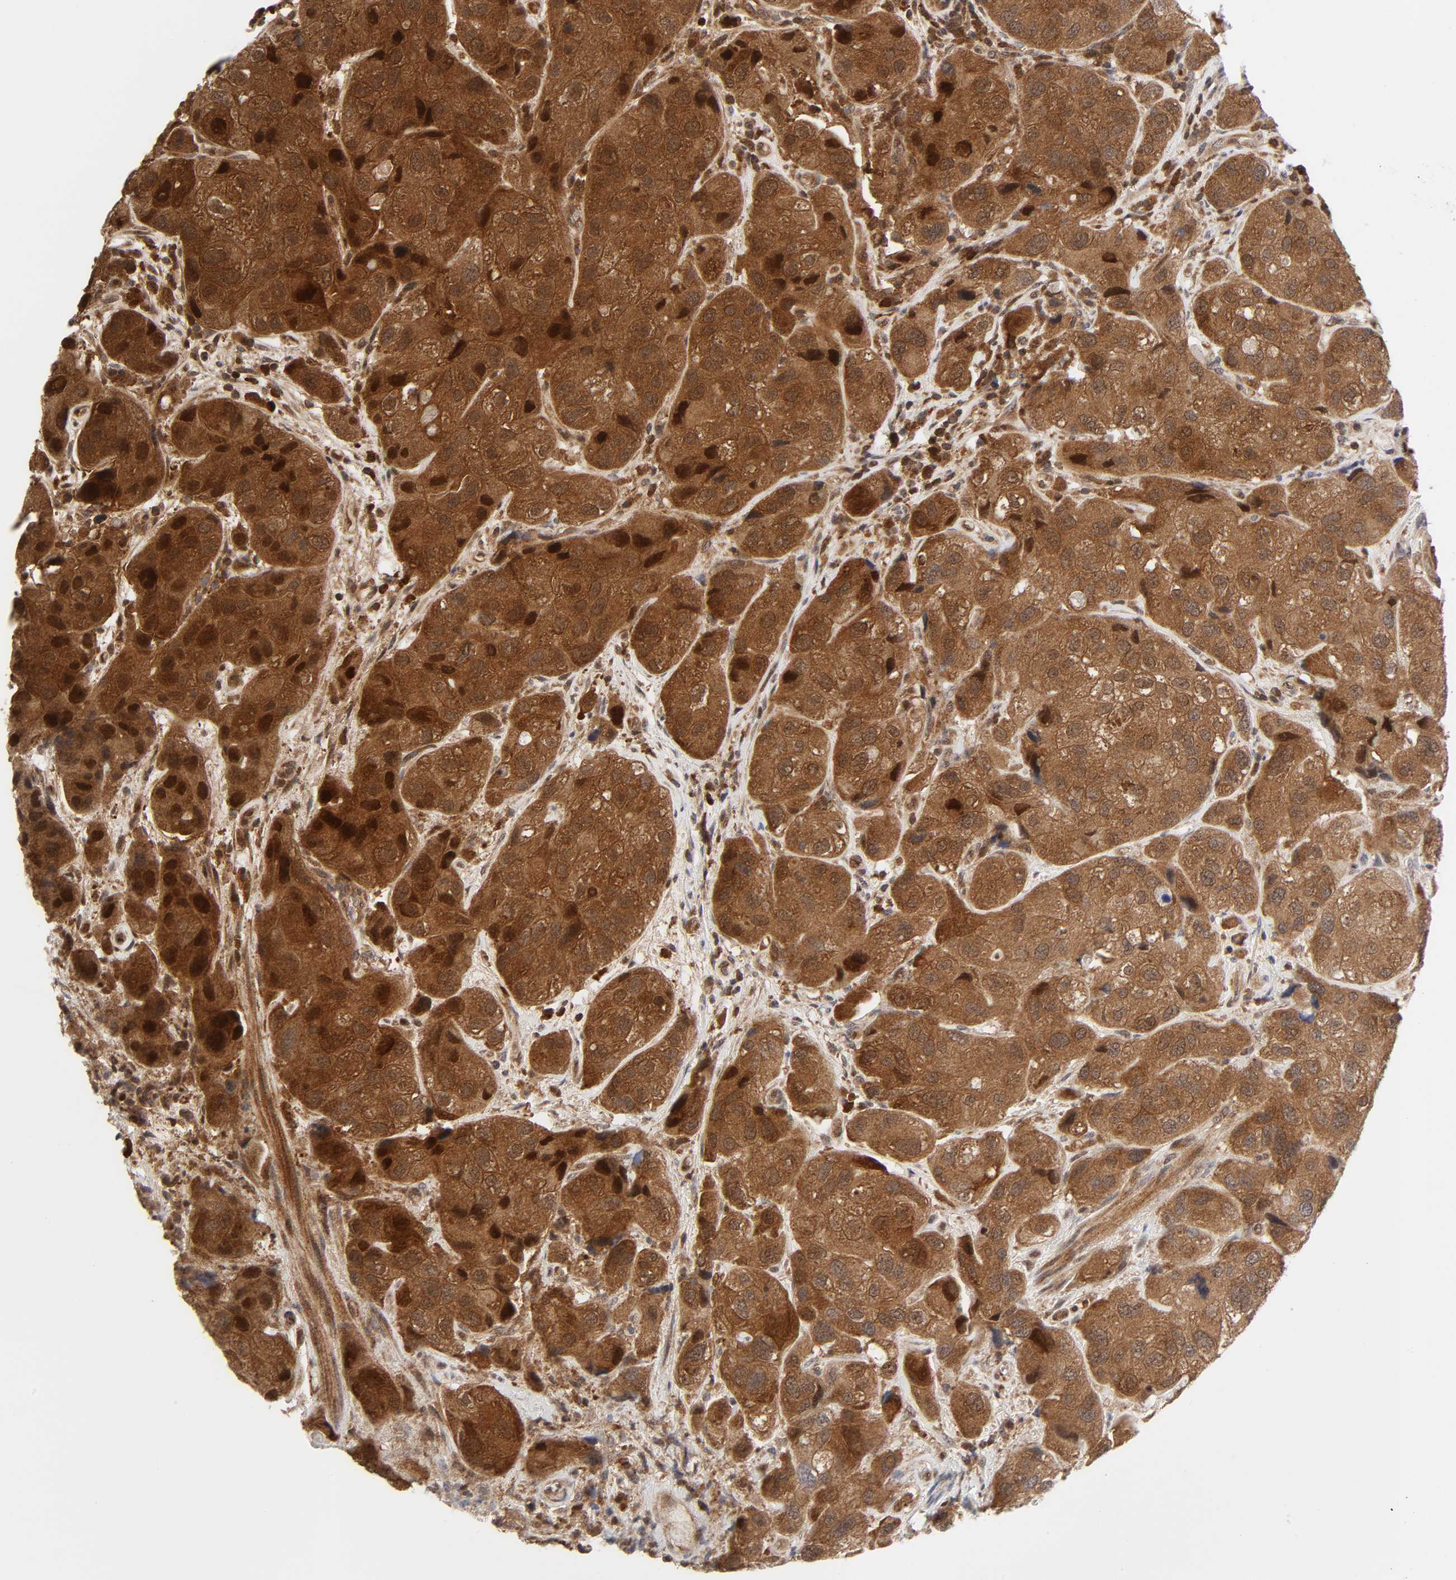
{"staining": {"intensity": "moderate", "quantity": ">75%", "location": "cytoplasmic/membranous,nuclear"}, "tissue": "urothelial cancer", "cell_type": "Tumor cells", "image_type": "cancer", "snomed": [{"axis": "morphology", "description": "Urothelial carcinoma, High grade"}, {"axis": "topography", "description": "Urinary bladder"}], "caption": "This photomicrograph exhibits IHC staining of urothelial carcinoma (high-grade), with medium moderate cytoplasmic/membranous and nuclear expression in approximately >75% of tumor cells.", "gene": "CASP9", "patient": {"sex": "female", "age": 64}}